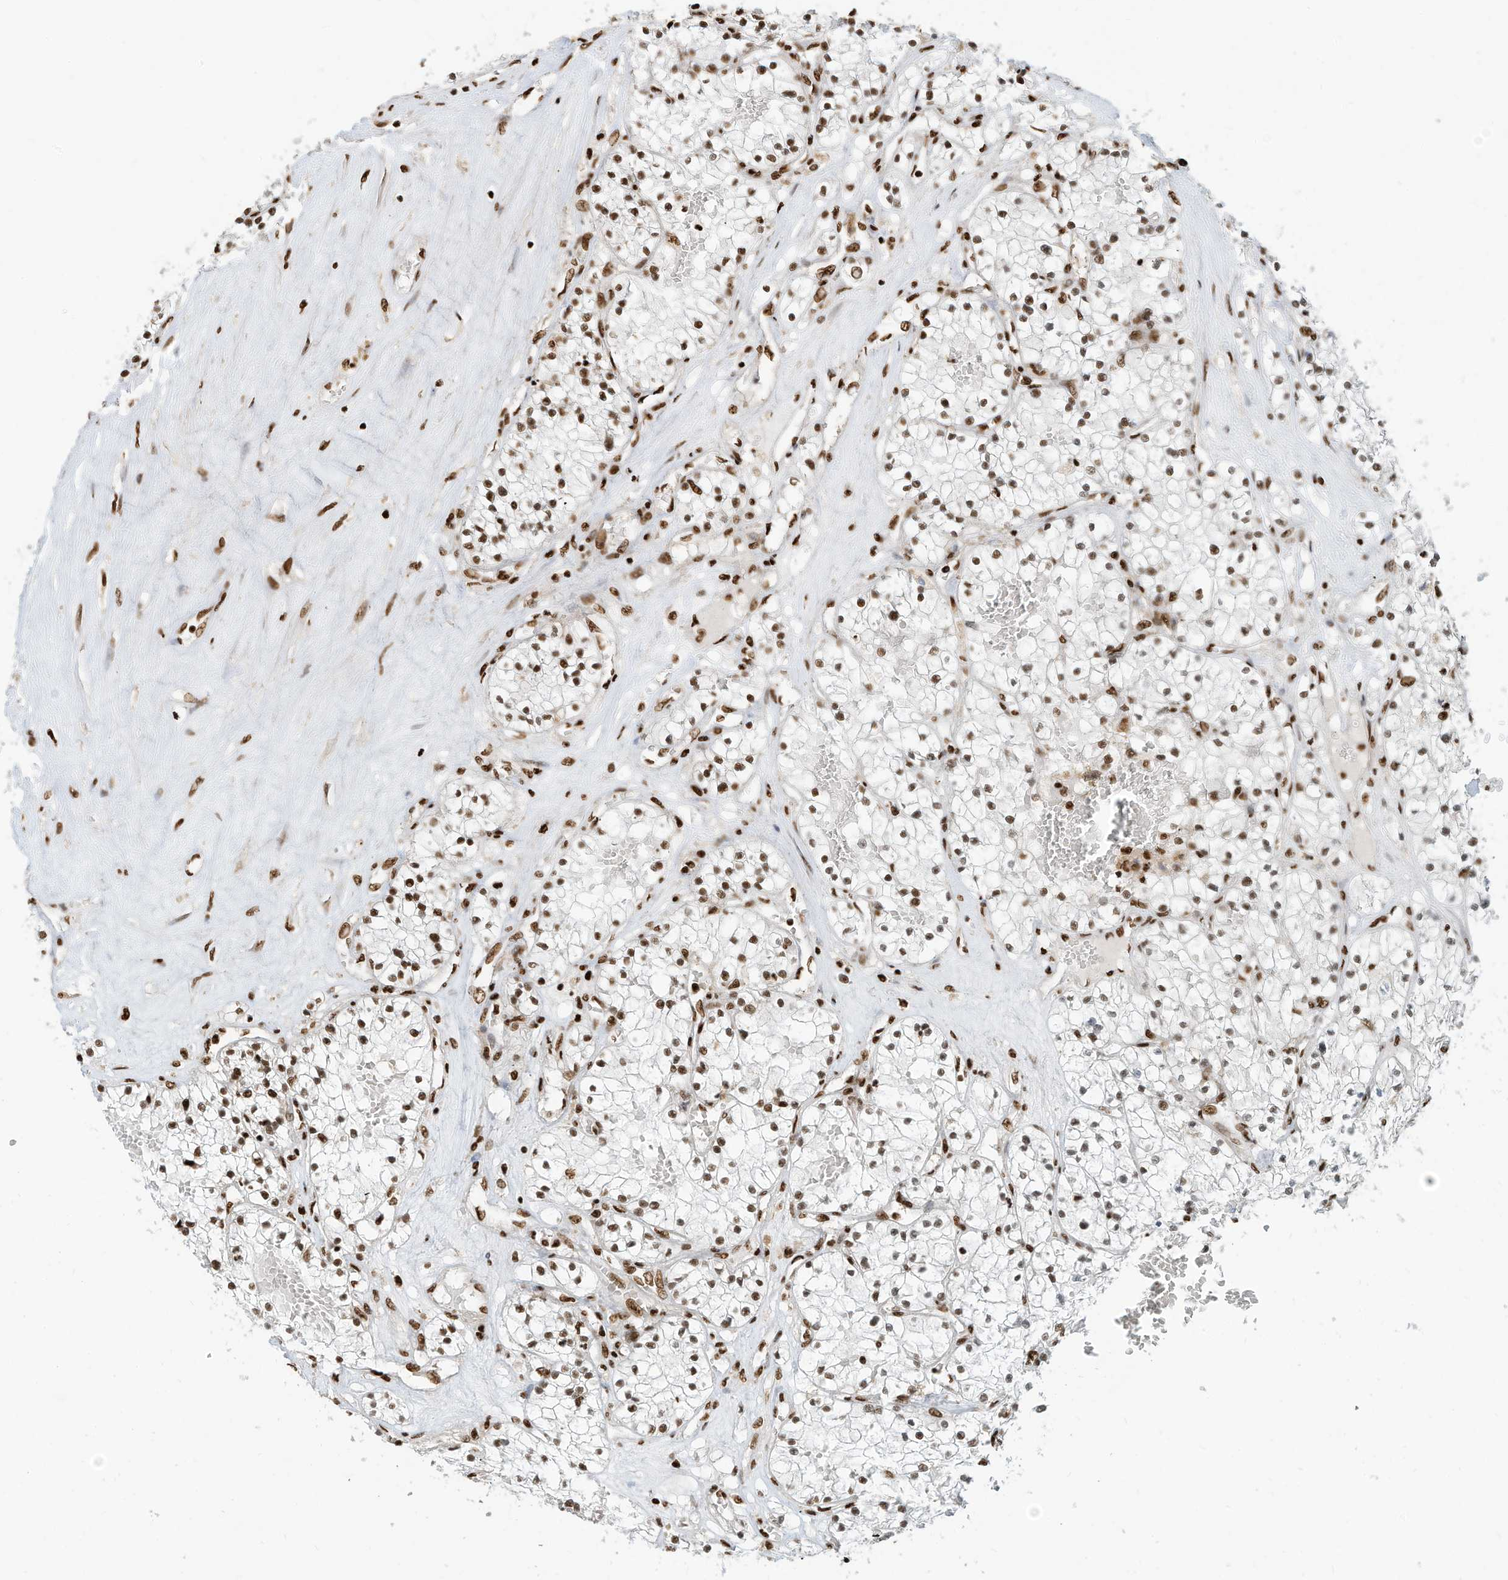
{"staining": {"intensity": "moderate", "quantity": ">75%", "location": "nuclear"}, "tissue": "renal cancer", "cell_type": "Tumor cells", "image_type": "cancer", "snomed": [{"axis": "morphology", "description": "Normal tissue, NOS"}, {"axis": "morphology", "description": "Adenocarcinoma, NOS"}, {"axis": "topography", "description": "Kidney"}], "caption": "An immunohistochemistry (IHC) histopathology image of neoplastic tissue is shown. Protein staining in brown shows moderate nuclear positivity in renal cancer within tumor cells.", "gene": "SAMD15", "patient": {"sex": "male", "age": 68}}